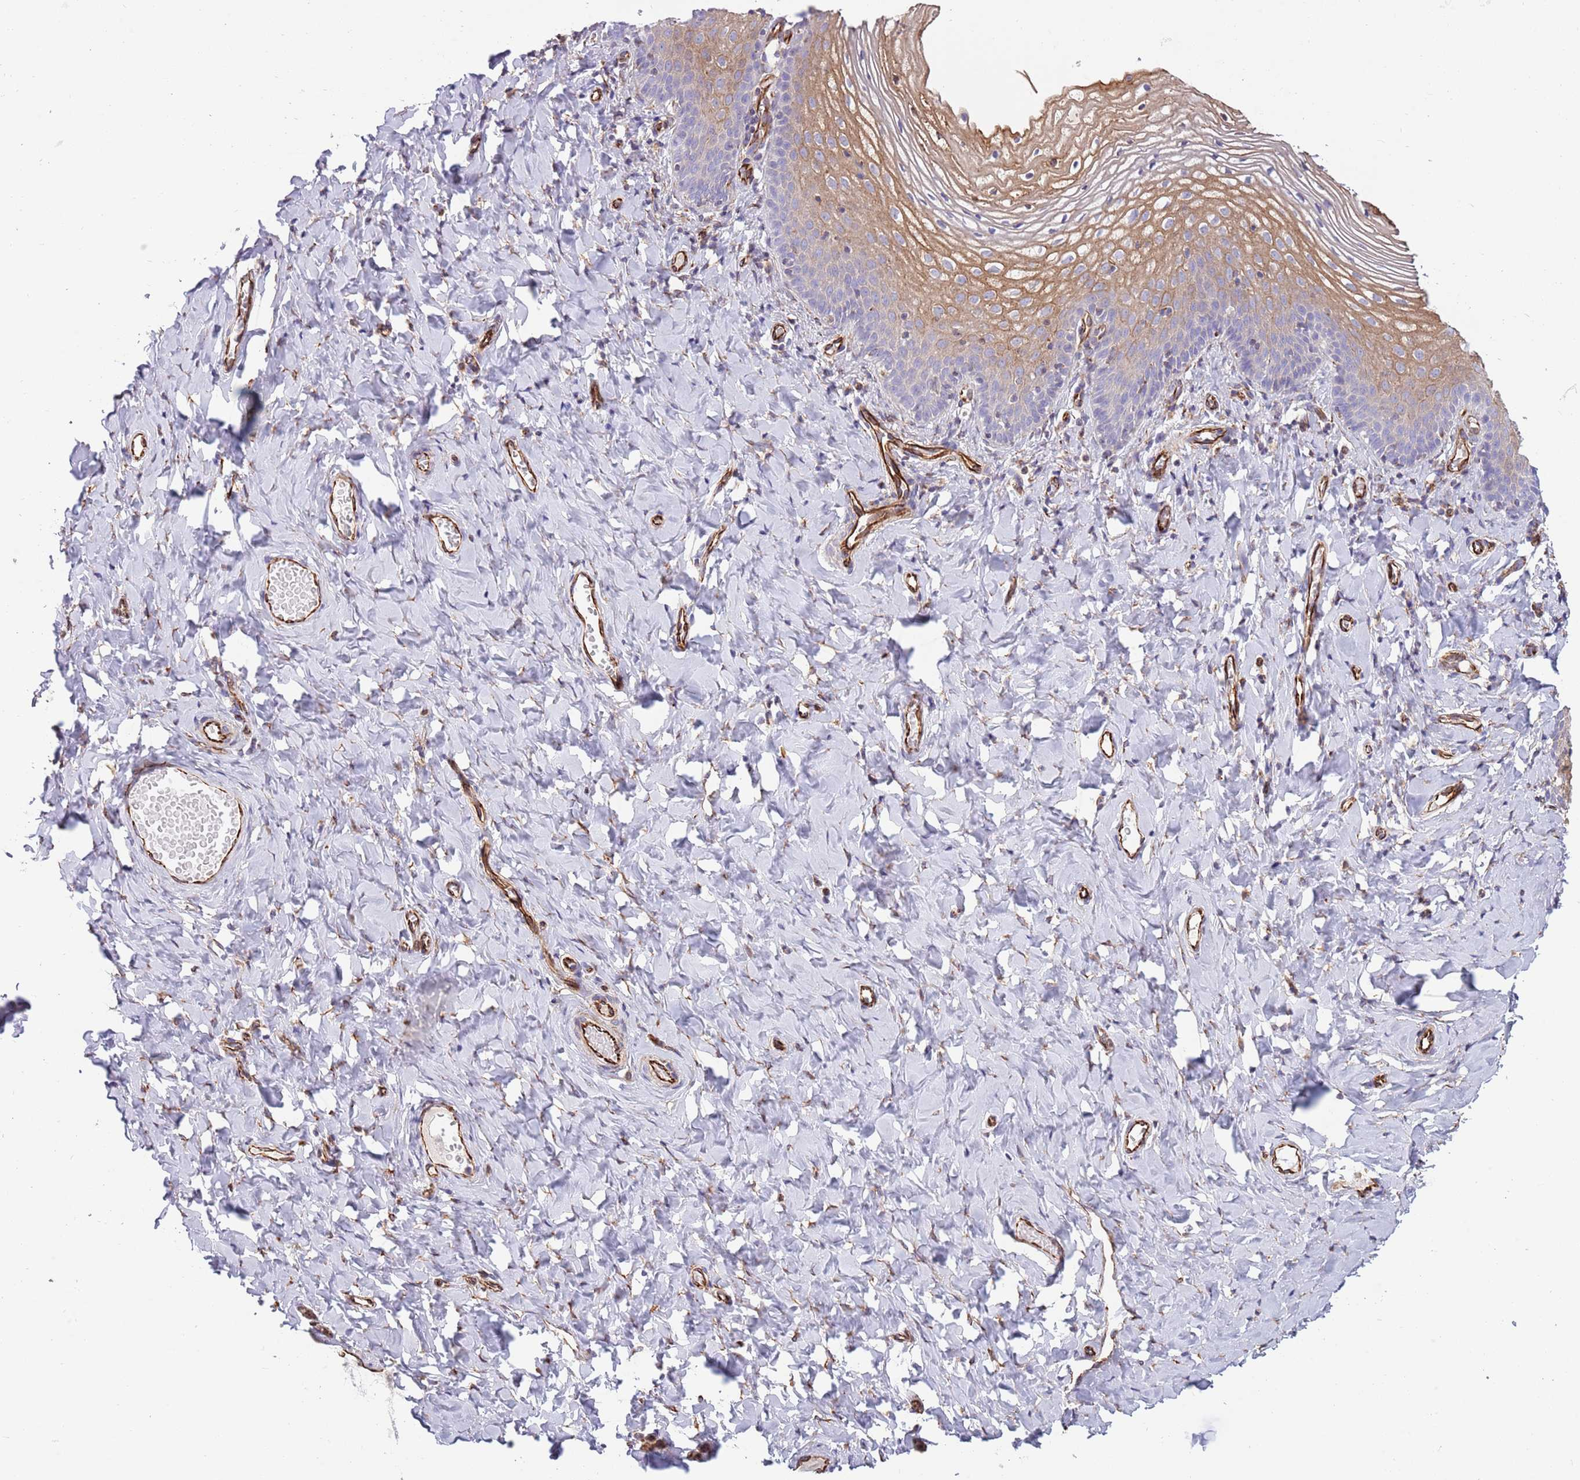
{"staining": {"intensity": "moderate", "quantity": "<25%", "location": "cytoplasmic/membranous"}, "tissue": "vagina", "cell_type": "Squamous epithelial cells", "image_type": "normal", "snomed": [{"axis": "morphology", "description": "Normal tissue, NOS"}, {"axis": "topography", "description": "Vagina"}], "caption": "IHC (DAB) staining of unremarkable human vagina demonstrates moderate cytoplasmic/membranous protein staining in approximately <25% of squamous epithelial cells. Immunohistochemistry stains the protein of interest in brown and the nuclei are stained blue.", "gene": "MOGAT1", "patient": {"sex": "female", "age": 60}}